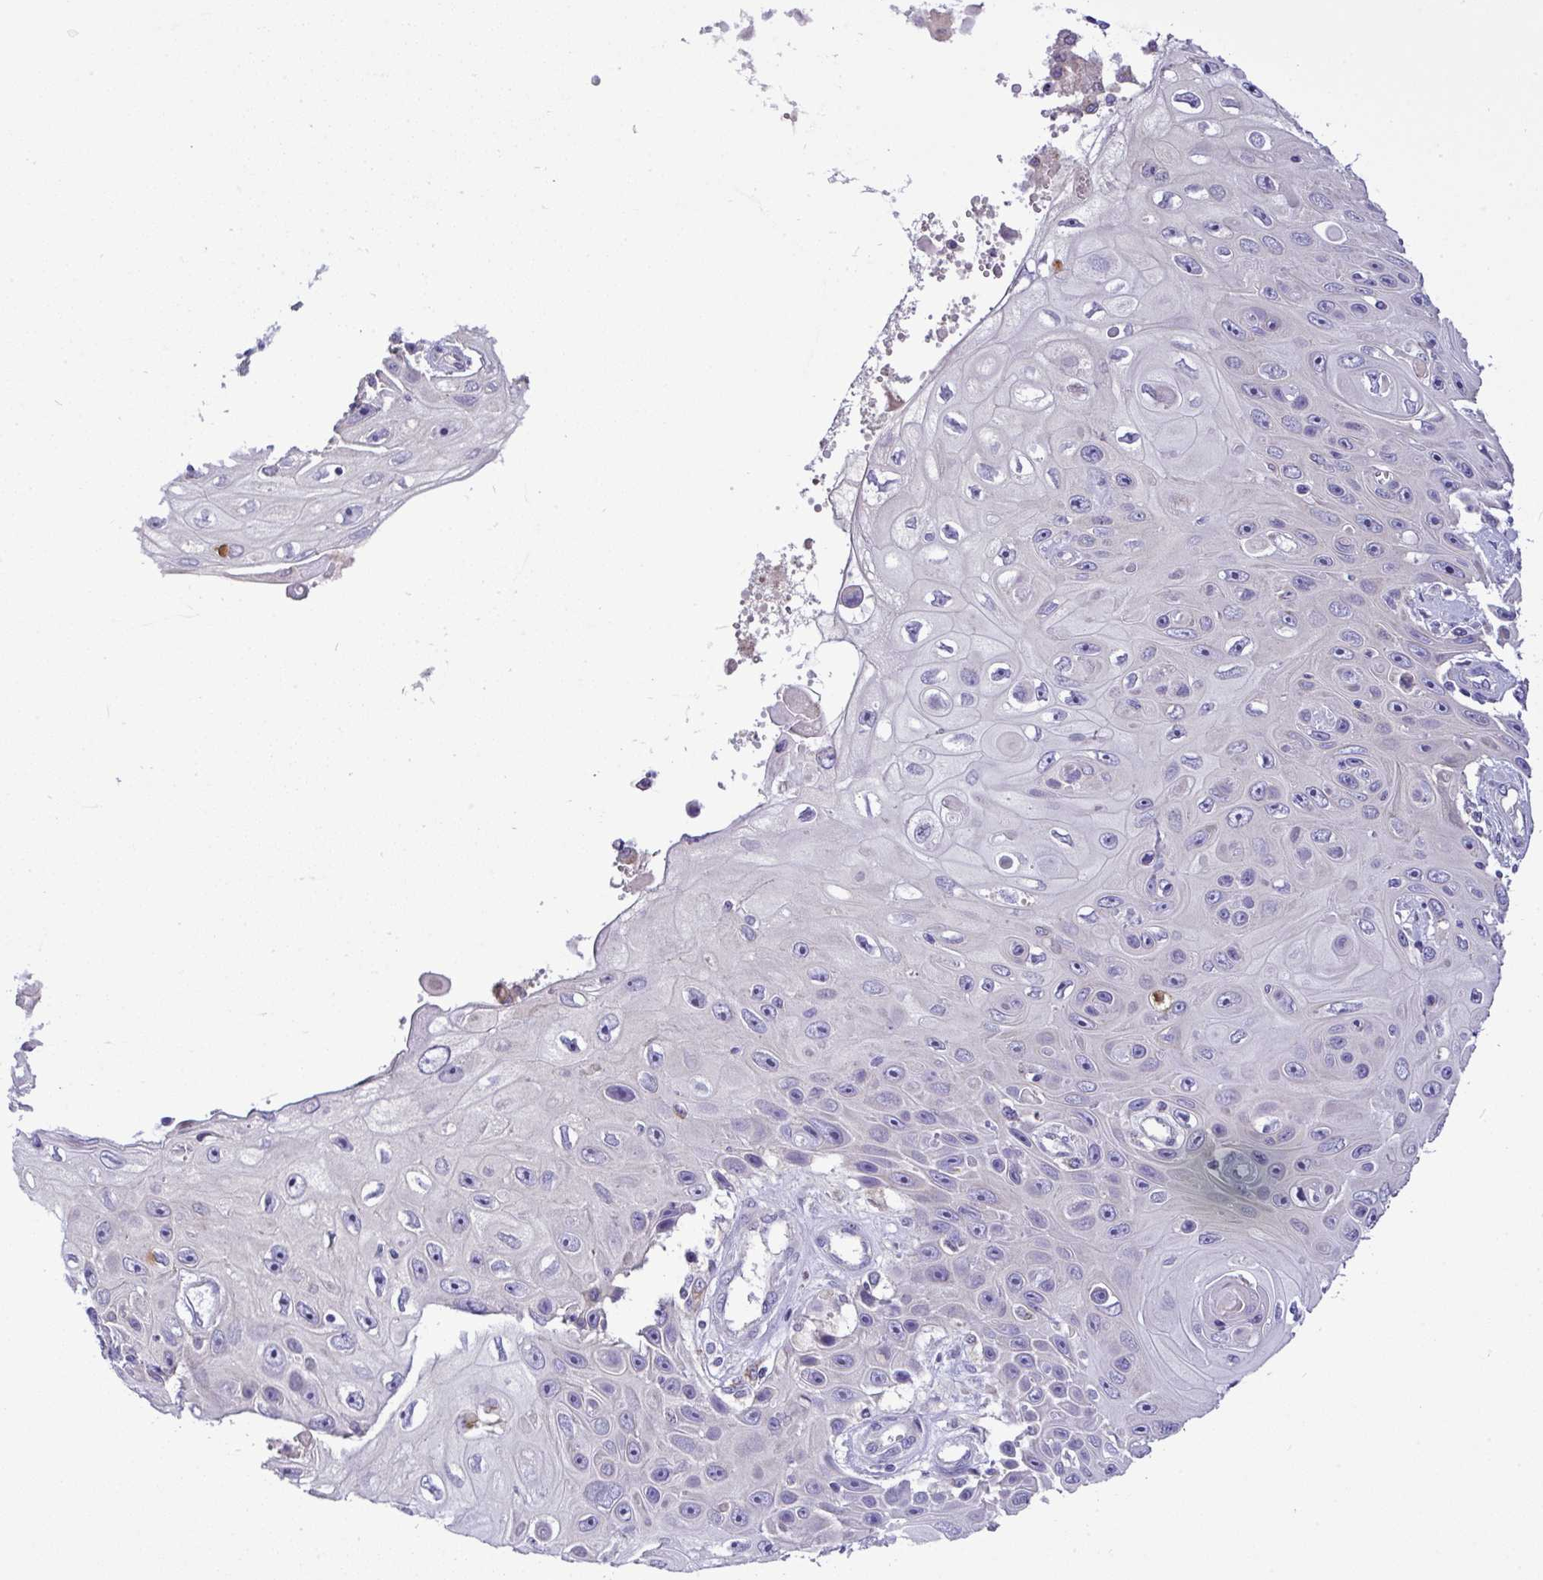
{"staining": {"intensity": "negative", "quantity": "none", "location": "none"}, "tissue": "skin cancer", "cell_type": "Tumor cells", "image_type": "cancer", "snomed": [{"axis": "morphology", "description": "Squamous cell carcinoma, NOS"}, {"axis": "topography", "description": "Skin"}], "caption": "A high-resolution photomicrograph shows immunohistochemistry staining of squamous cell carcinoma (skin), which shows no significant positivity in tumor cells.", "gene": "ST8SIA2", "patient": {"sex": "male", "age": 82}}